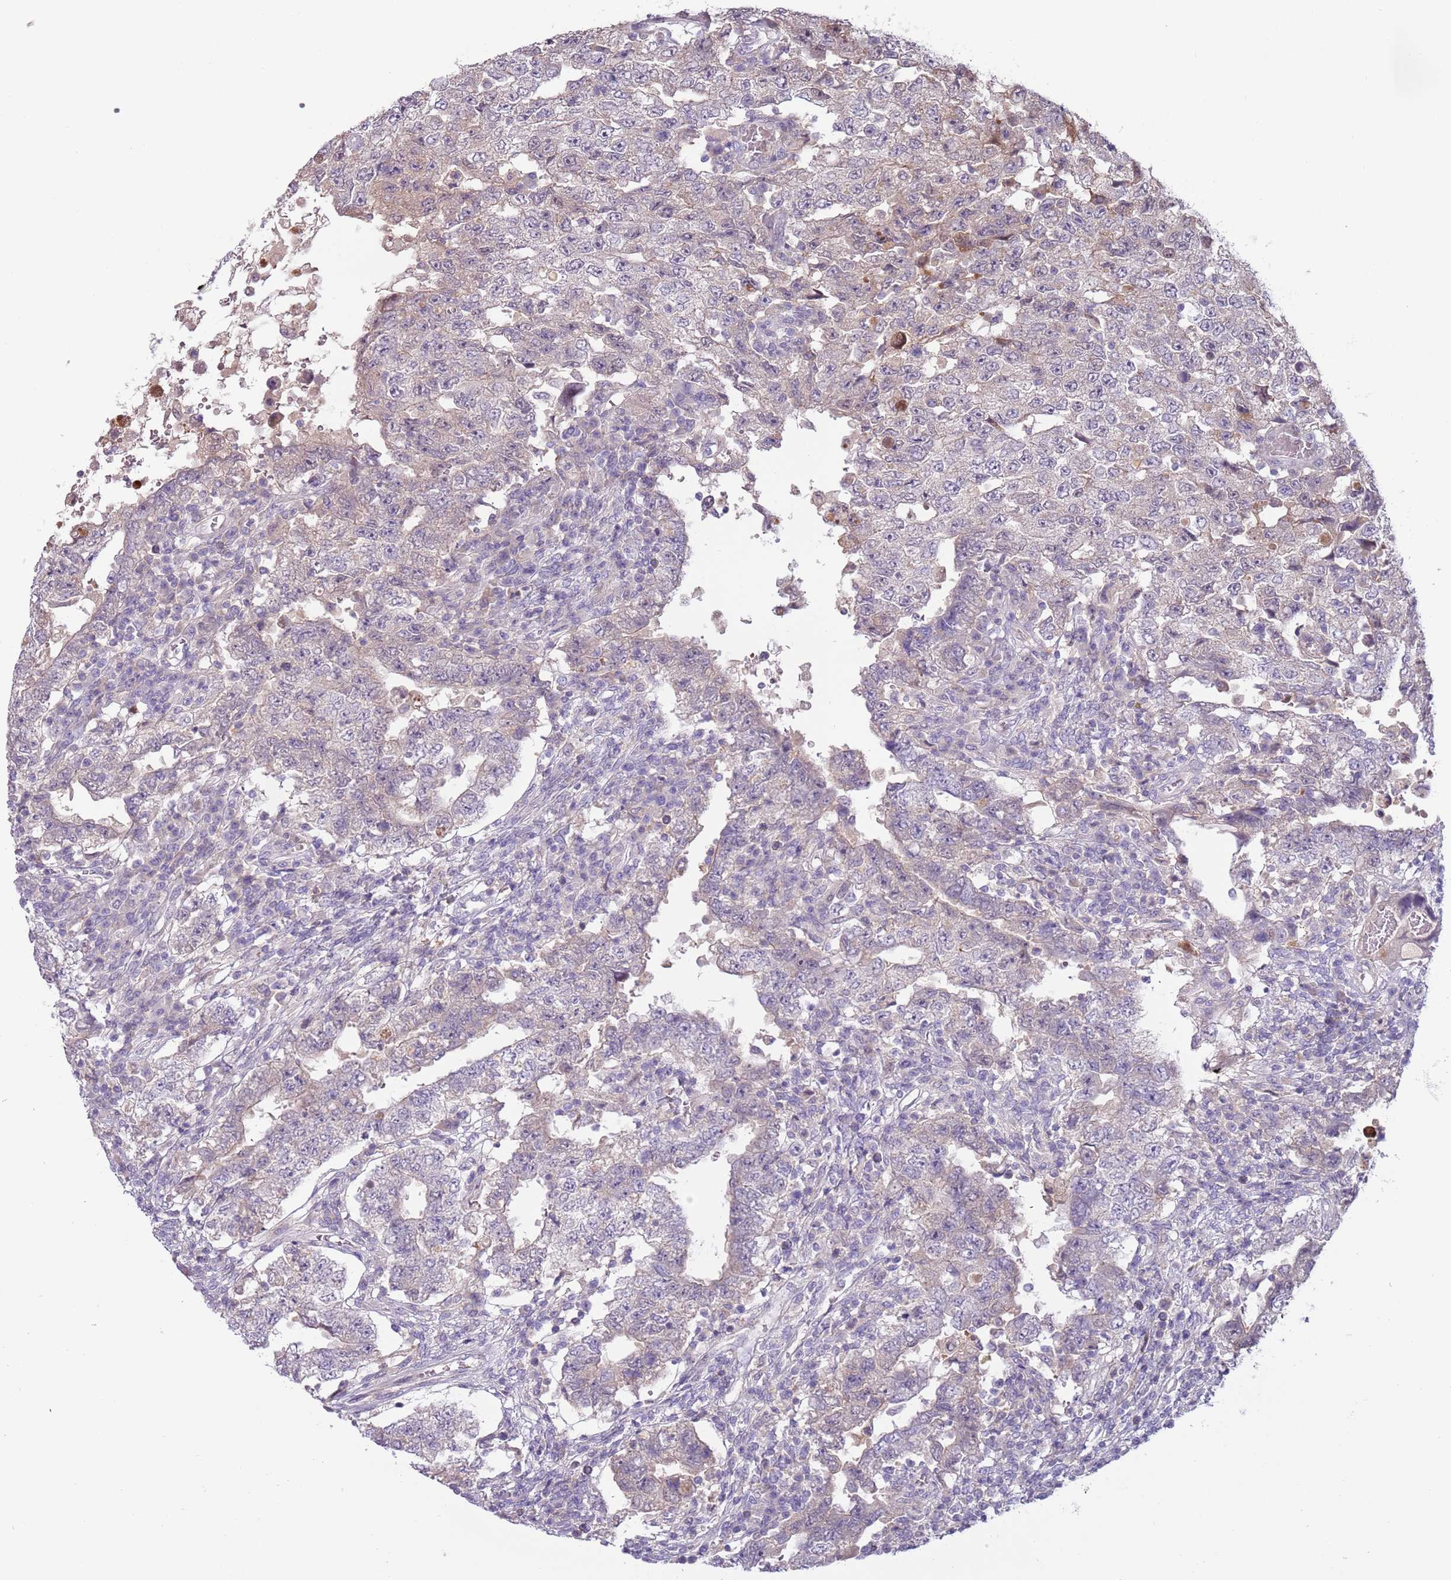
{"staining": {"intensity": "negative", "quantity": "none", "location": "none"}, "tissue": "testis cancer", "cell_type": "Tumor cells", "image_type": "cancer", "snomed": [{"axis": "morphology", "description": "Carcinoma, Embryonal, NOS"}, {"axis": "topography", "description": "Testis"}], "caption": "Immunohistochemistry histopathology image of human testis embryonal carcinoma stained for a protein (brown), which demonstrates no expression in tumor cells. (DAB IHC, high magnification).", "gene": "ARHGAP5", "patient": {"sex": "male", "age": 26}}